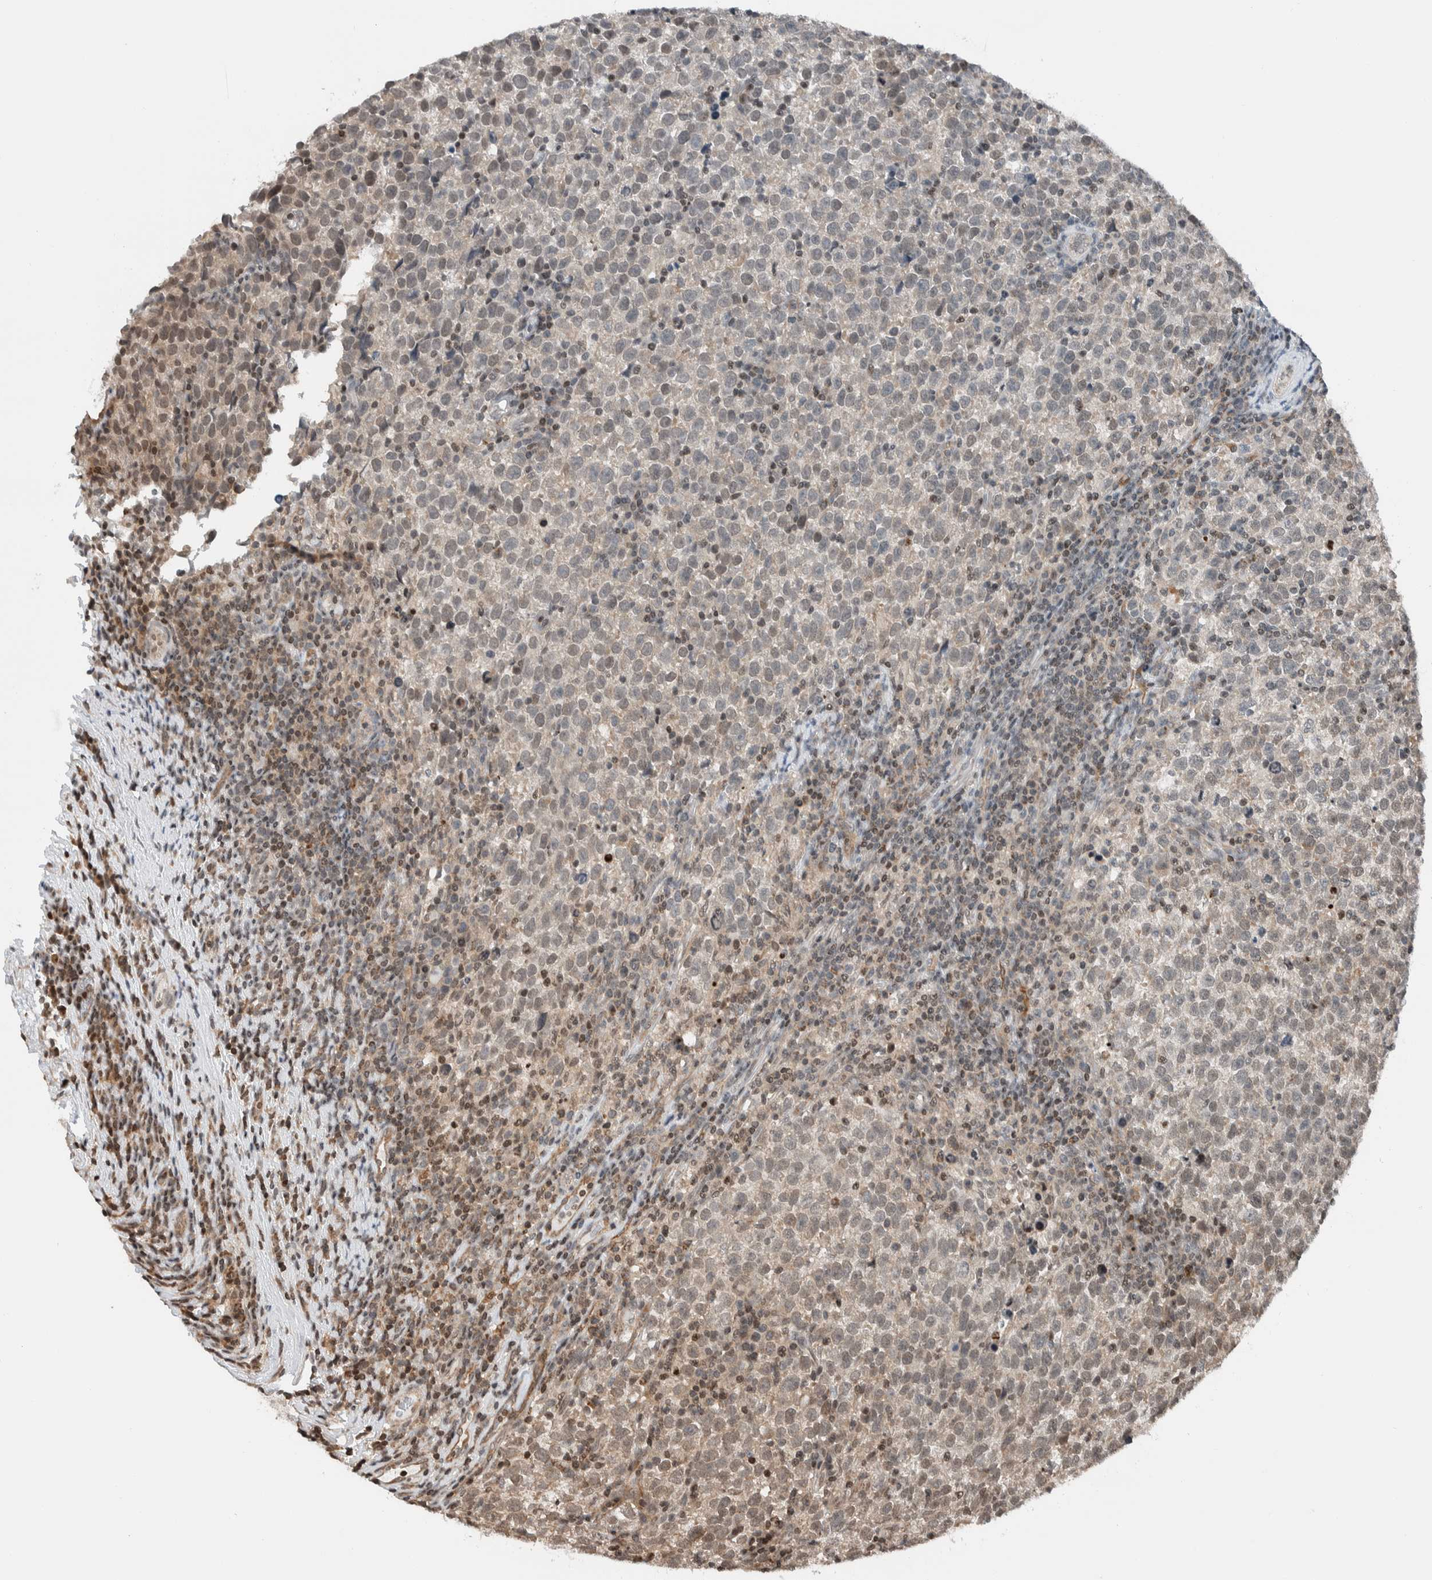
{"staining": {"intensity": "weak", "quantity": "<25%", "location": "cytoplasmic/membranous,nuclear"}, "tissue": "testis cancer", "cell_type": "Tumor cells", "image_type": "cancer", "snomed": [{"axis": "morphology", "description": "Normal tissue, NOS"}, {"axis": "morphology", "description": "Seminoma, NOS"}, {"axis": "topography", "description": "Testis"}], "caption": "Tumor cells are negative for brown protein staining in testis cancer (seminoma). The staining was performed using DAB to visualize the protein expression in brown, while the nuclei were stained in blue with hematoxylin (Magnification: 20x).", "gene": "NPLOC4", "patient": {"sex": "male", "age": 43}}